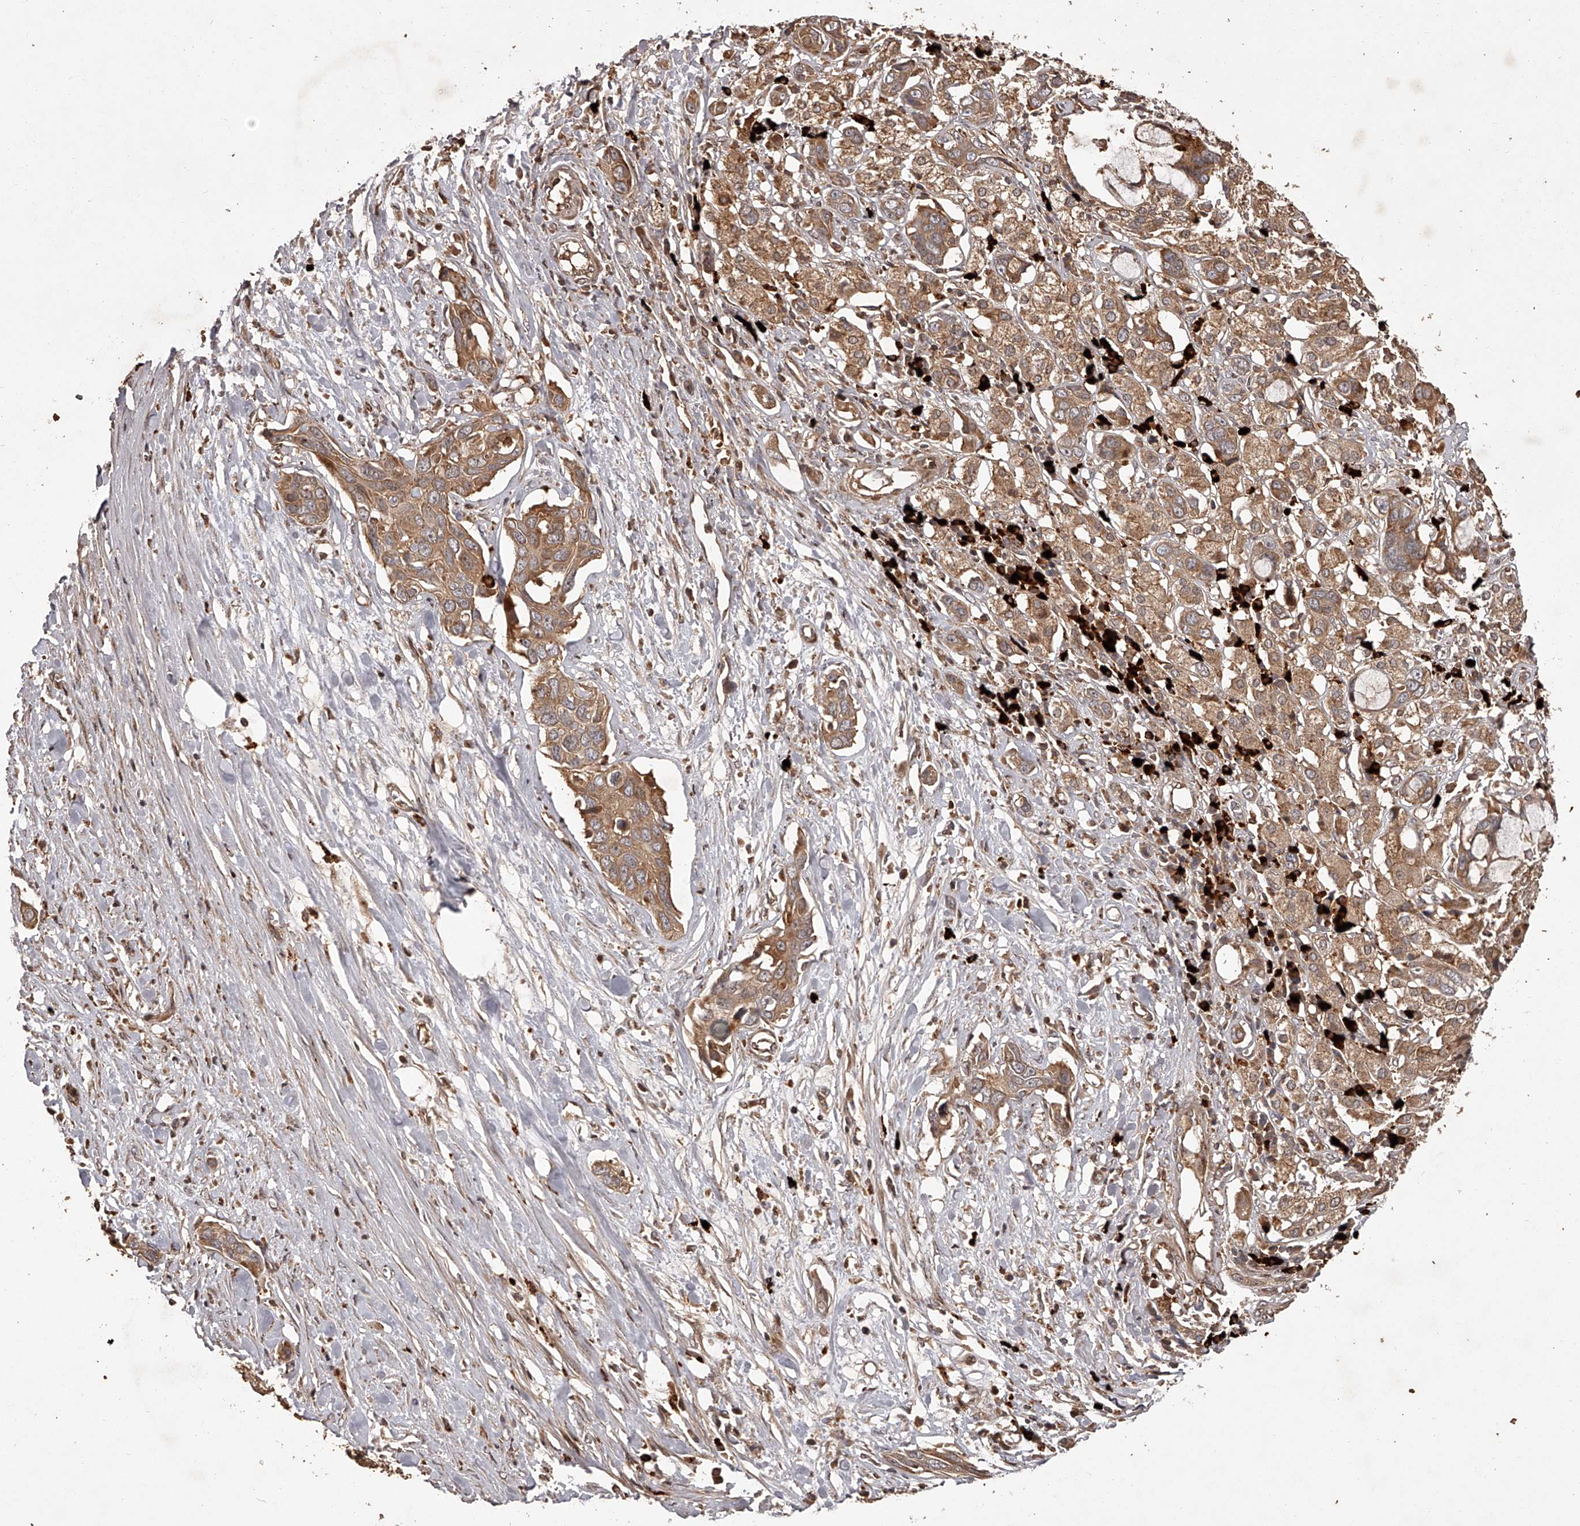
{"staining": {"intensity": "moderate", "quantity": ">75%", "location": "cytoplasmic/membranous"}, "tissue": "pancreatic cancer", "cell_type": "Tumor cells", "image_type": "cancer", "snomed": [{"axis": "morphology", "description": "Adenocarcinoma, NOS"}, {"axis": "topography", "description": "Pancreas"}], "caption": "Pancreatic cancer stained with DAB (3,3'-diaminobenzidine) IHC demonstrates medium levels of moderate cytoplasmic/membranous expression in about >75% of tumor cells.", "gene": "CRYZL1", "patient": {"sex": "female", "age": 60}}